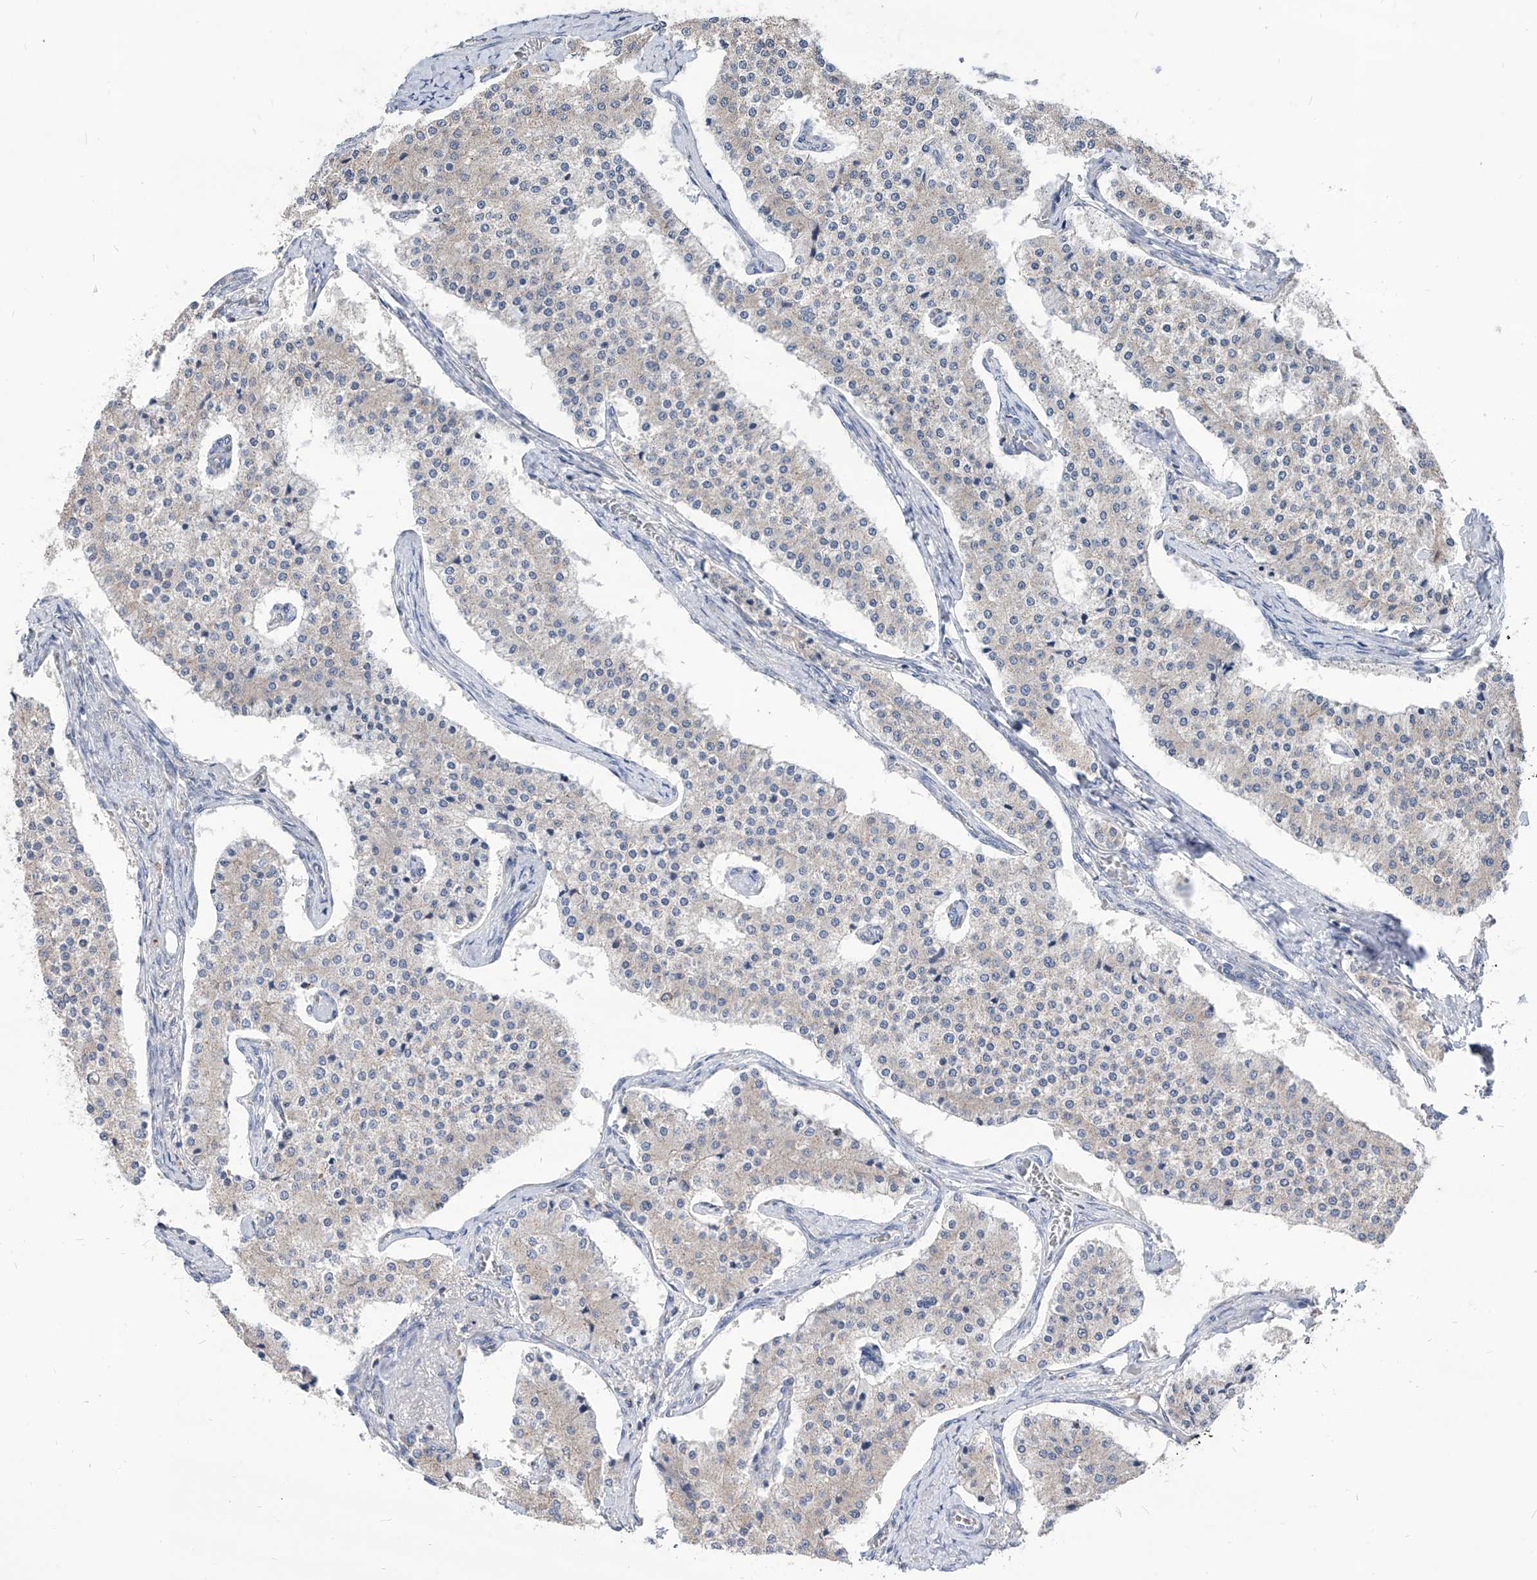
{"staining": {"intensity": "negative", "quantity": "none", "location": "none"}, "tissue": "carcinoid", "cell_type": "Tumor cells", "image_type": "cancer", "snomed": [{"axis": "morphology", "description": "Carcinoid, malignant, NOS"}, {"axis": "topography", "description": "Colon"}], "caption": "Carcinoid was stained to show a protein in brown. There is no significant positivity in tumor cells.", "gene": "AGPS", "patient": {"sex": "female", "age": 52}}